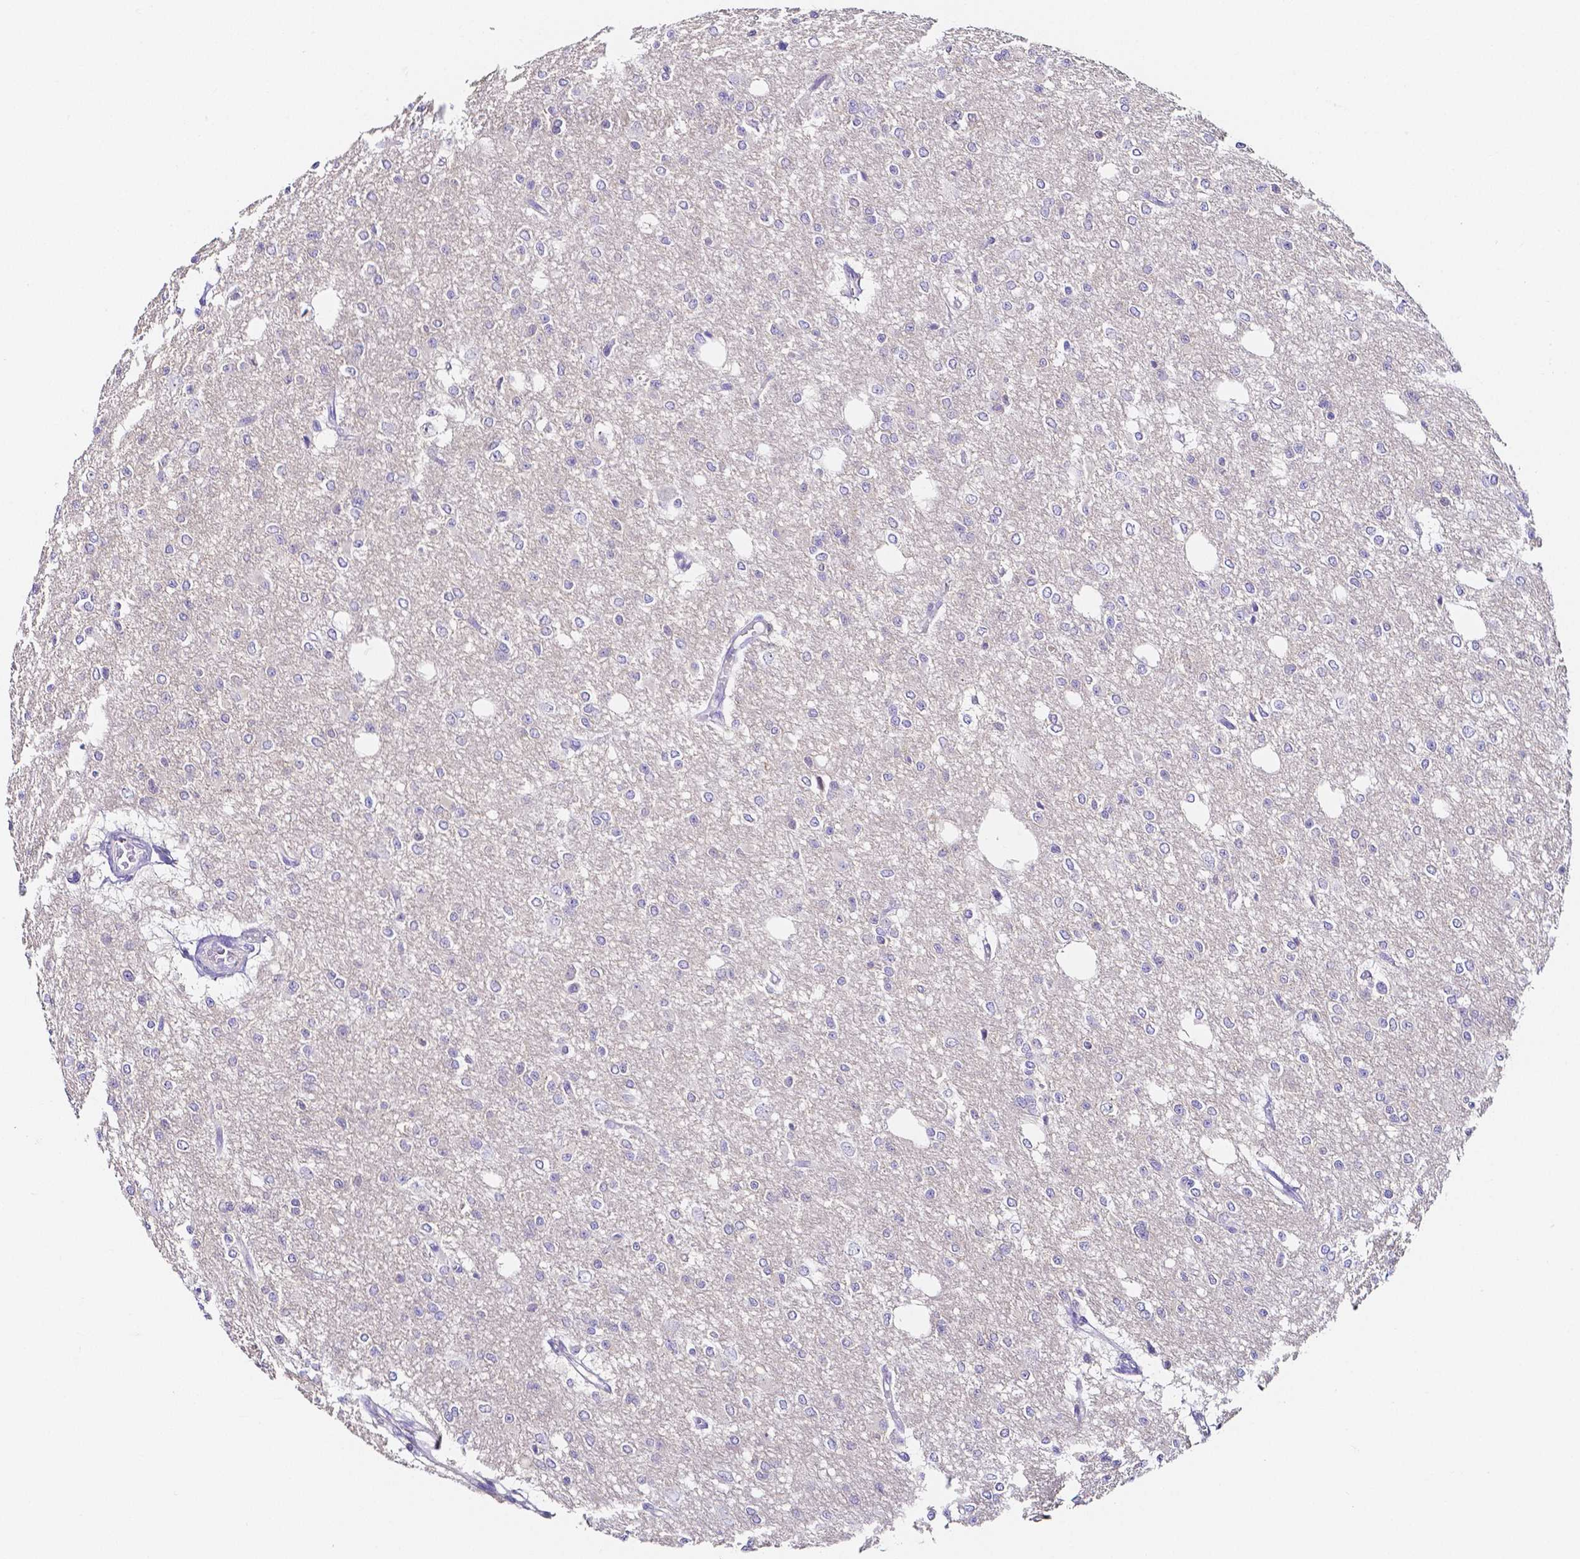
{"staining": {"intensity": "negative", "quantity": "none", "location": "none"}, "tissue": "glioma", "cell_type": "Tumor cells", "image_type": "cancer", "snomed": [{"axis": "morphology", "description": "Glioma, malignant, Low grade"}, {"axis": "topography", "description": "Brain"}], "caption": "This image is of glioma stained with immunohistochemistry (IHC) to label a protein in brown with the nuclei are counter-stained blue. There is no positivity in tumor cells.", "gene": "PKP3", "patient": {"sex": "male", "age": 26}}